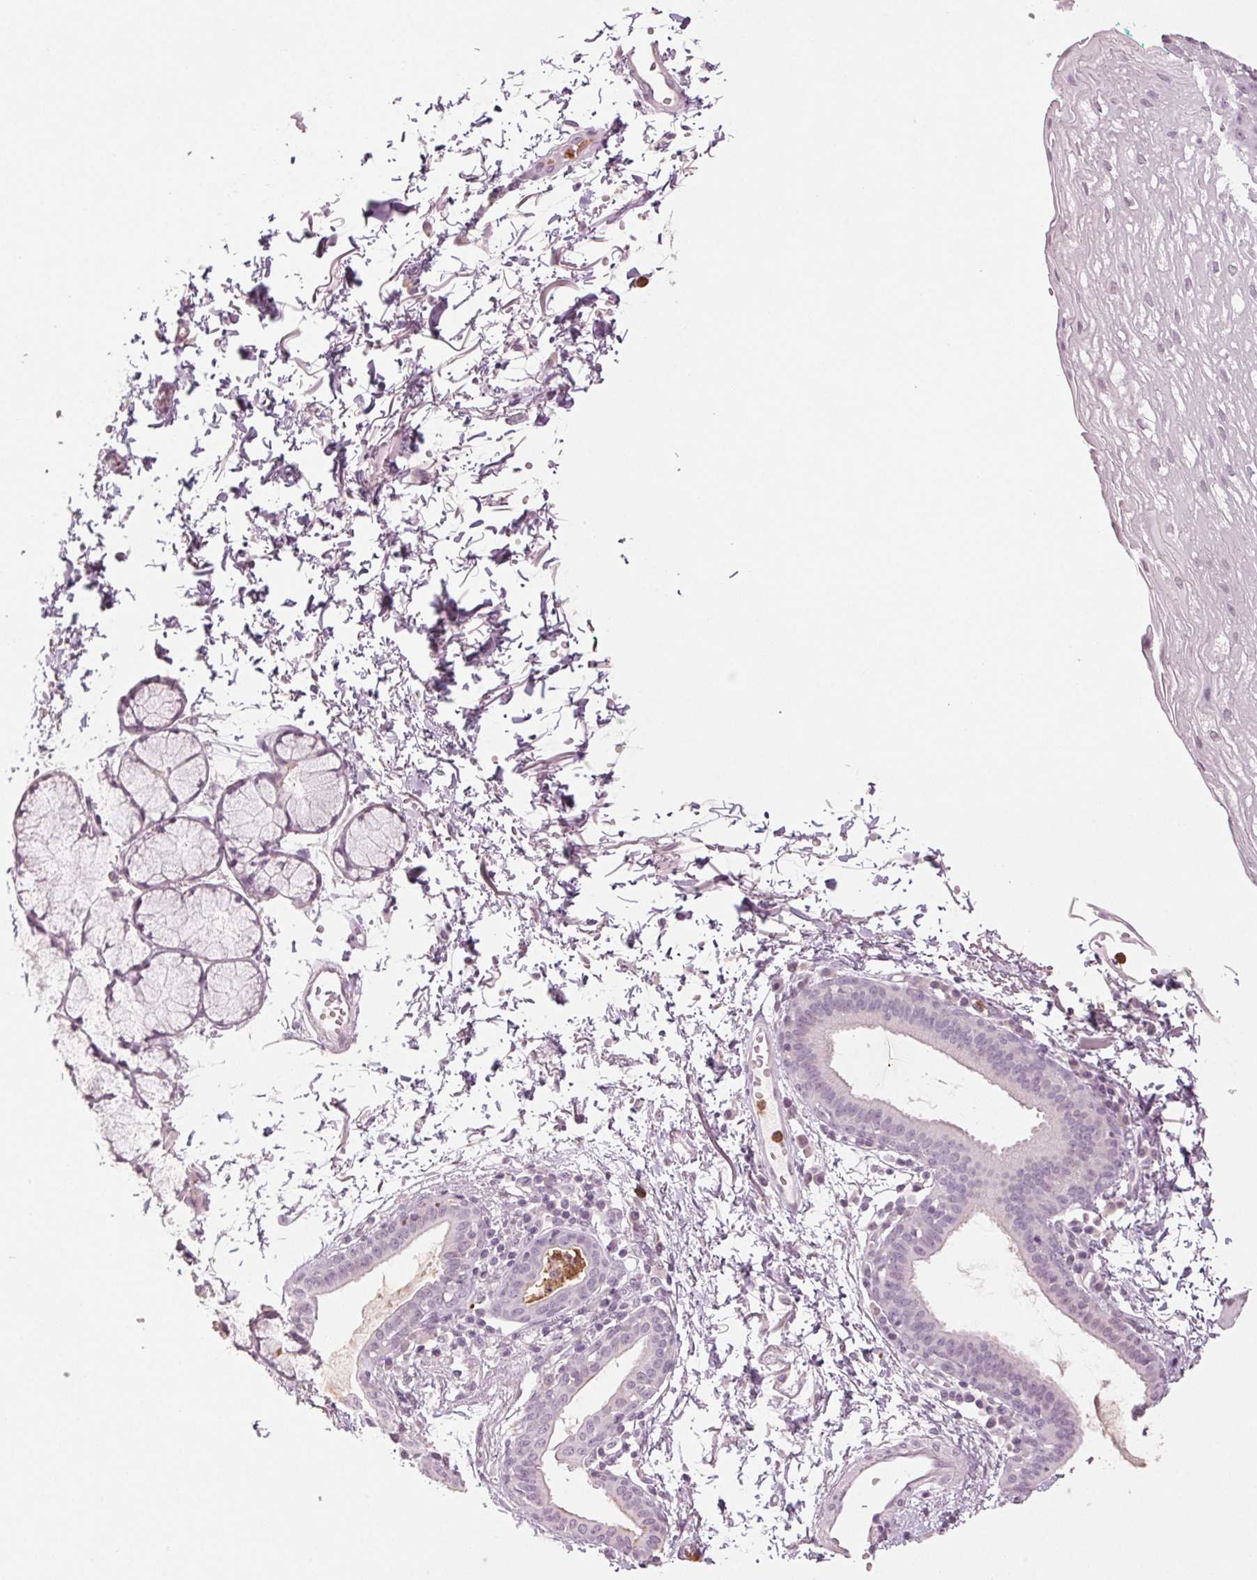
{"staining": {"intensity": "negative", "quantity": "none", "location": "none"}, "tissue": "esophagus", "cell_type": "Squamous epithelial cells", "image_type": "normal", "snomed": [{"axis": "morphology", "description": "Normal tissue, NOS"}, {"axis": "topography", "description": "Esophagus"}], "caption": "This histopathology image is of benign esophagus stained with IHC to label a protein in brown with the nuclei are counter-stained blue. There is no positivity in squamous epithelial cells. (Stains: DAB immunohistochemistry with hematoxylin counter stain, Microscopy: brightfield microscopy at high magnification).", "gene": "LTF", "patient": {"sex": "female", "age": 81}}